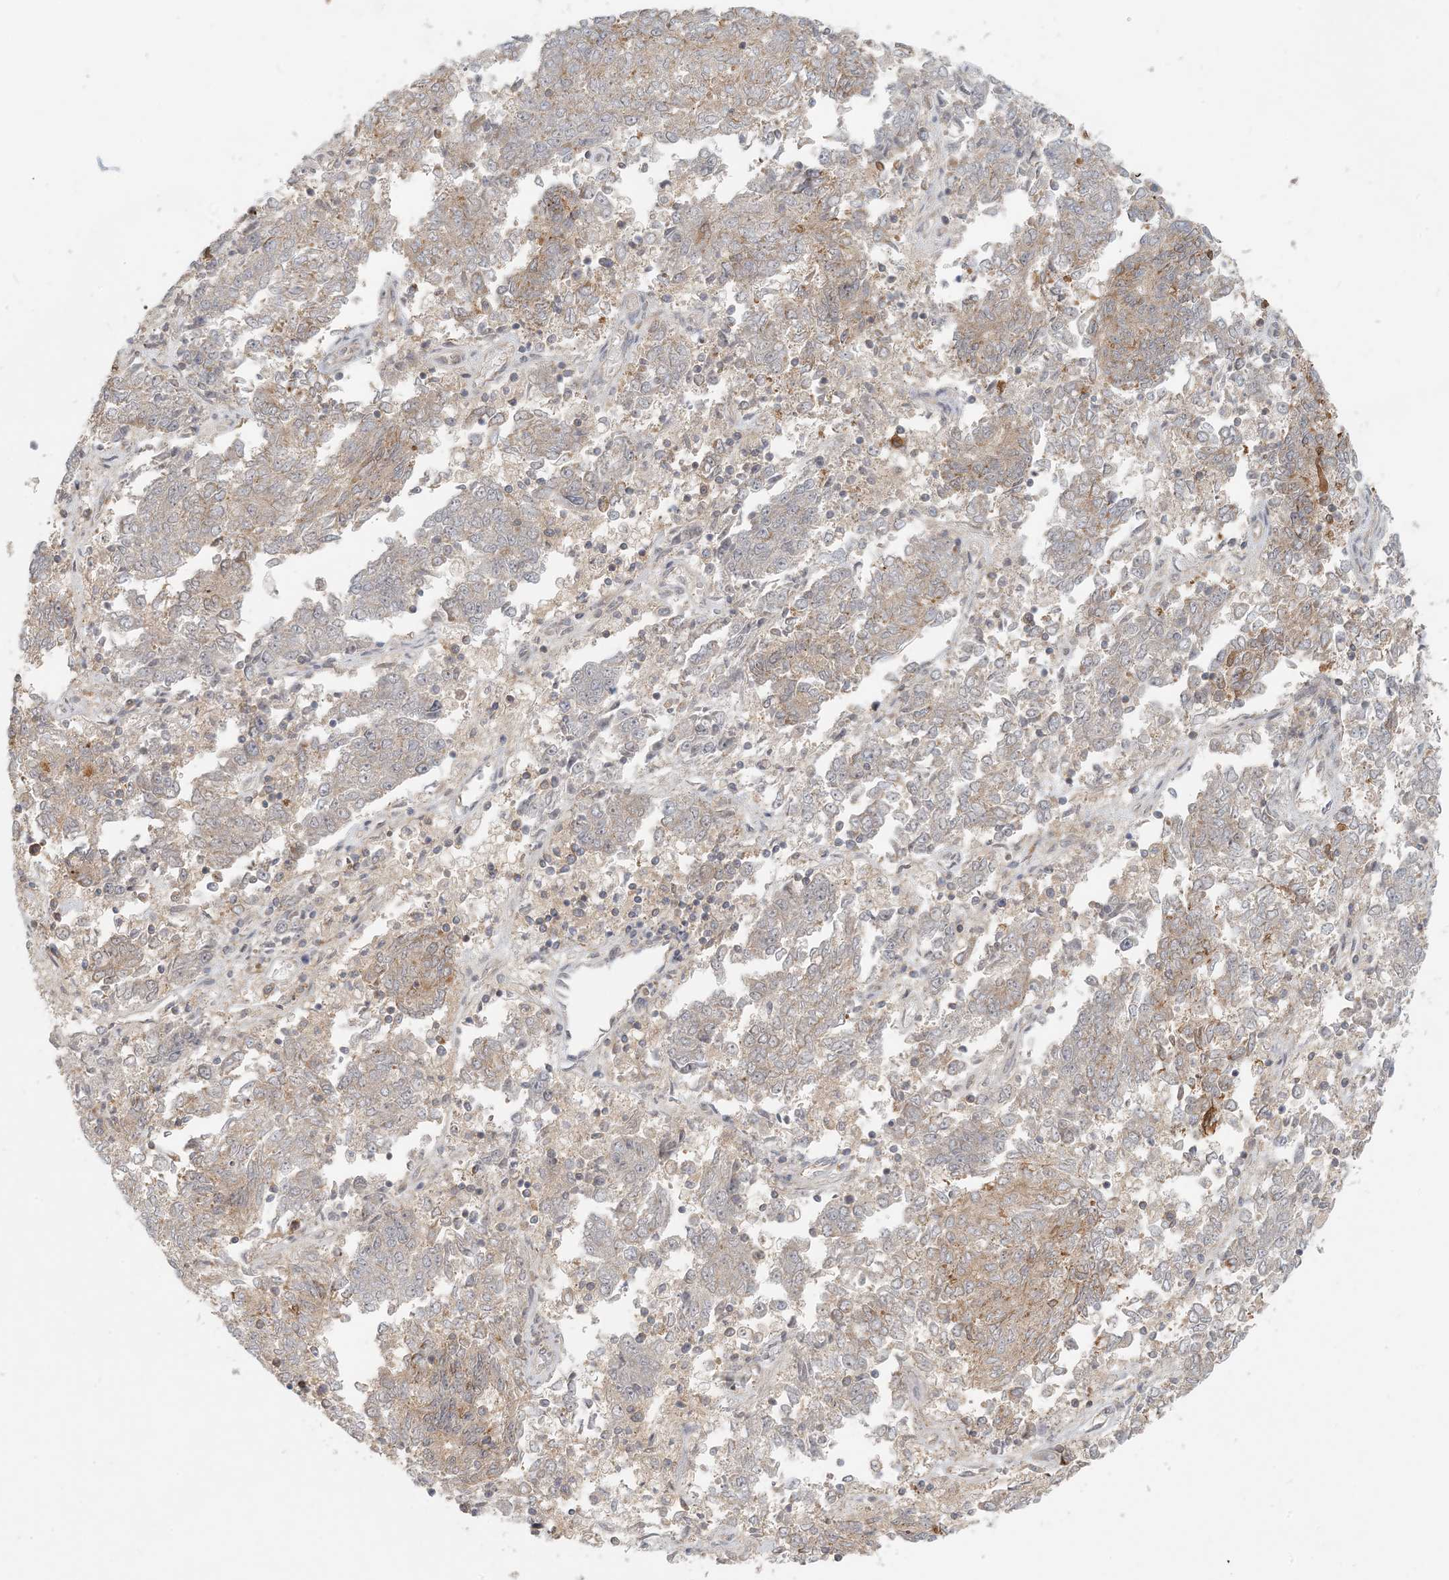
{"staining": {"intensity": "weak", "quantity": "<25%", "location": "cytoplasmic/membranous"}, "tissue": "endometrial cancer", "cell_type": "Tumor cells", "image_type": "cancer", "snomed": [{"axis": "morphology", "description": "Adenocarcinoma, NOS"}, {"axis": "topography", "description": "Endometrium"}], "caption": "High magnification brightfield microscopy of endometrial adenocarcinoma stained with DAB (3,3'-diaminobenzidine) (brown) and counterstained with hematoxylin (blue): tumor cells show no significant positivity.", "gene": "OBI1", "patient": {"sex": "female", "age": 80}}